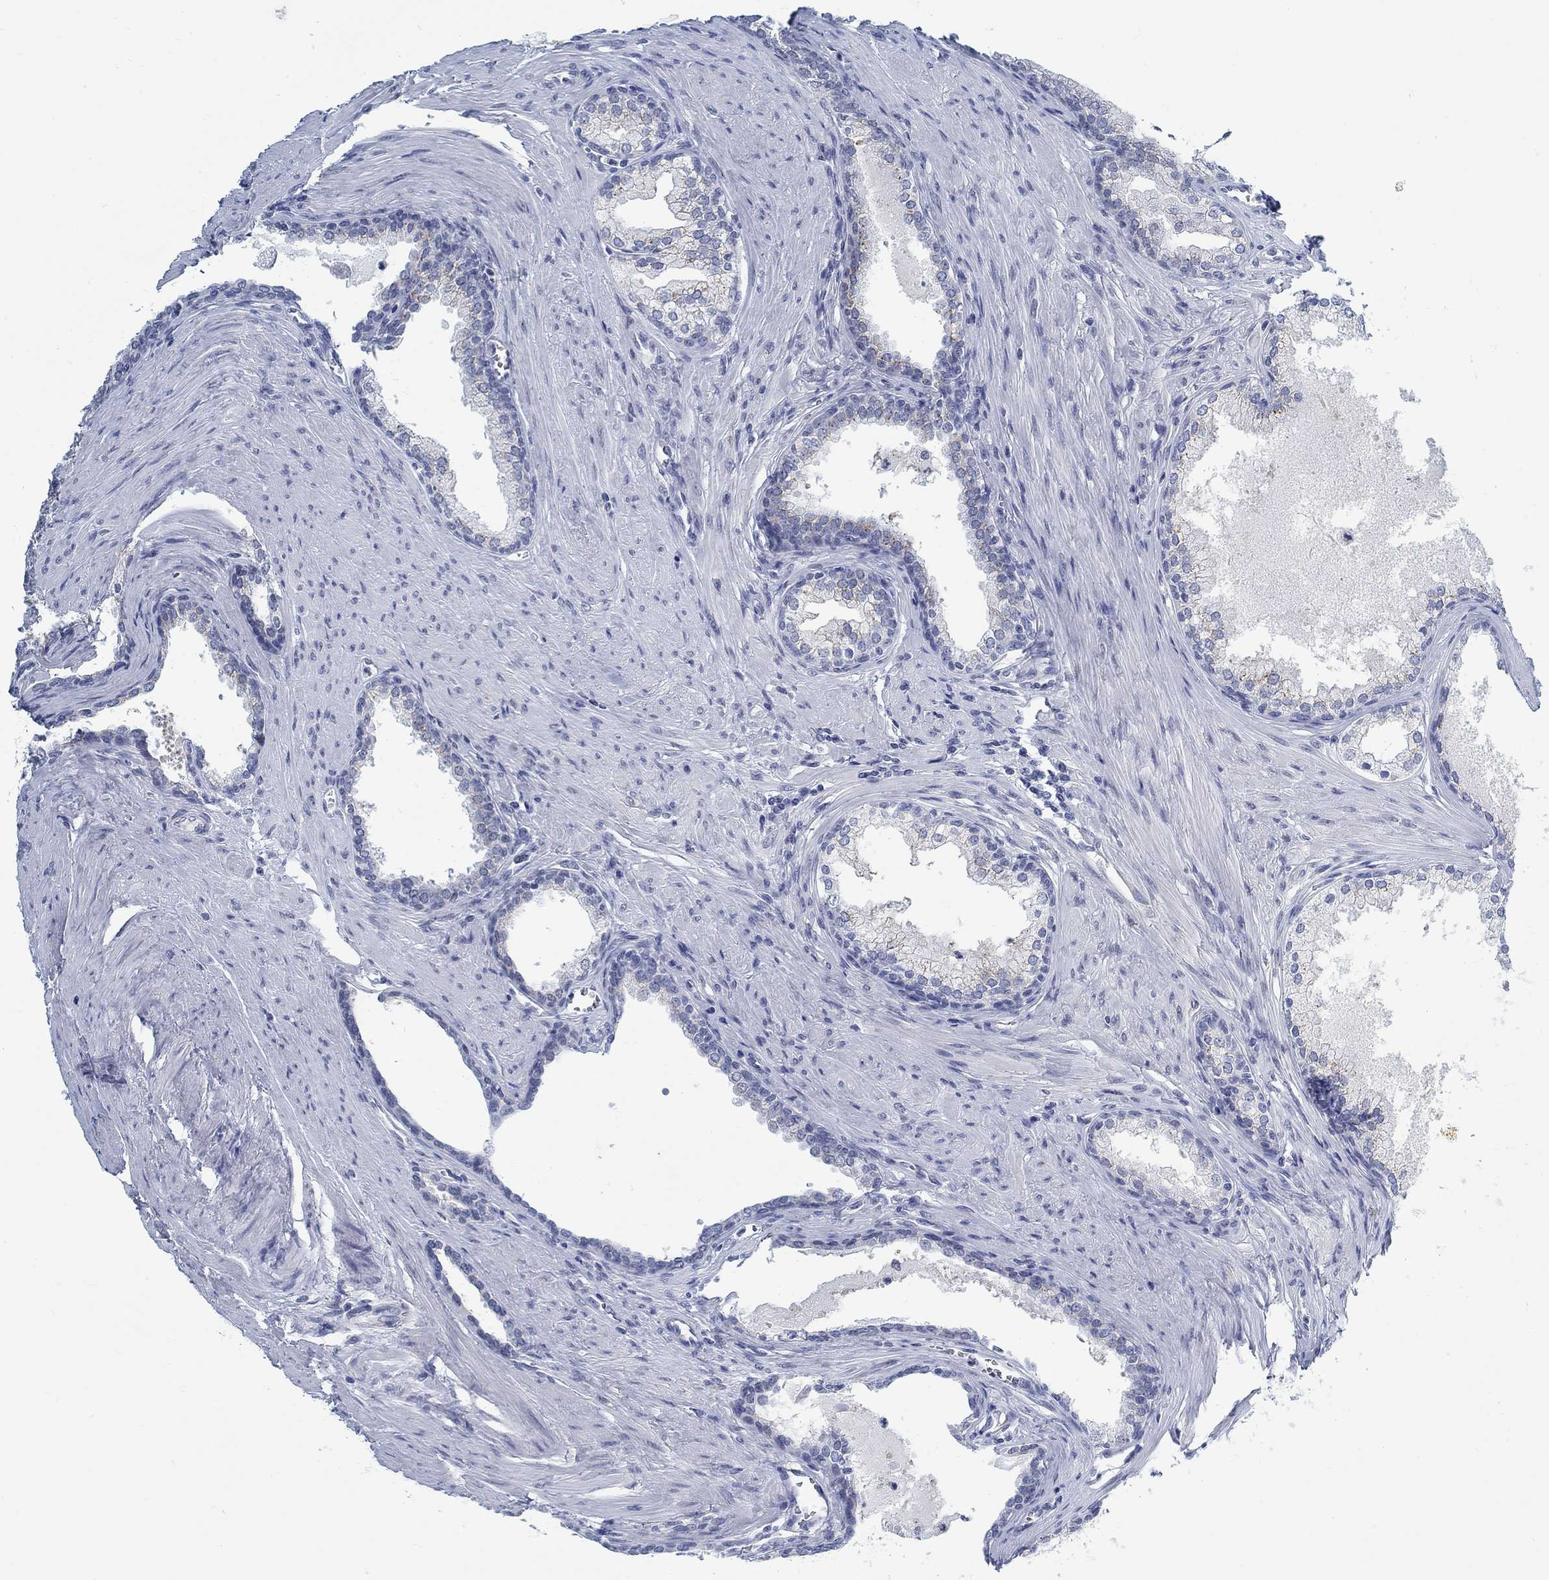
{"staining": {"intensity": "negative", "quantity": "none", "location": "none"}, "tissue": "prostate cancer", "cell_type": "Tumor cells", "image_type": "cancer", "snomed": [{"axis": "morphology", "description": "Adenocarcinoma, NOS"}, {"axis": "topography", "description": "Prostate"}], "caption": "The photomicrograph exhibits no staining of tumor cells in prostate cancer.", "gene": "TEKT4", "patient": {"sex": "male", "age": 66}}